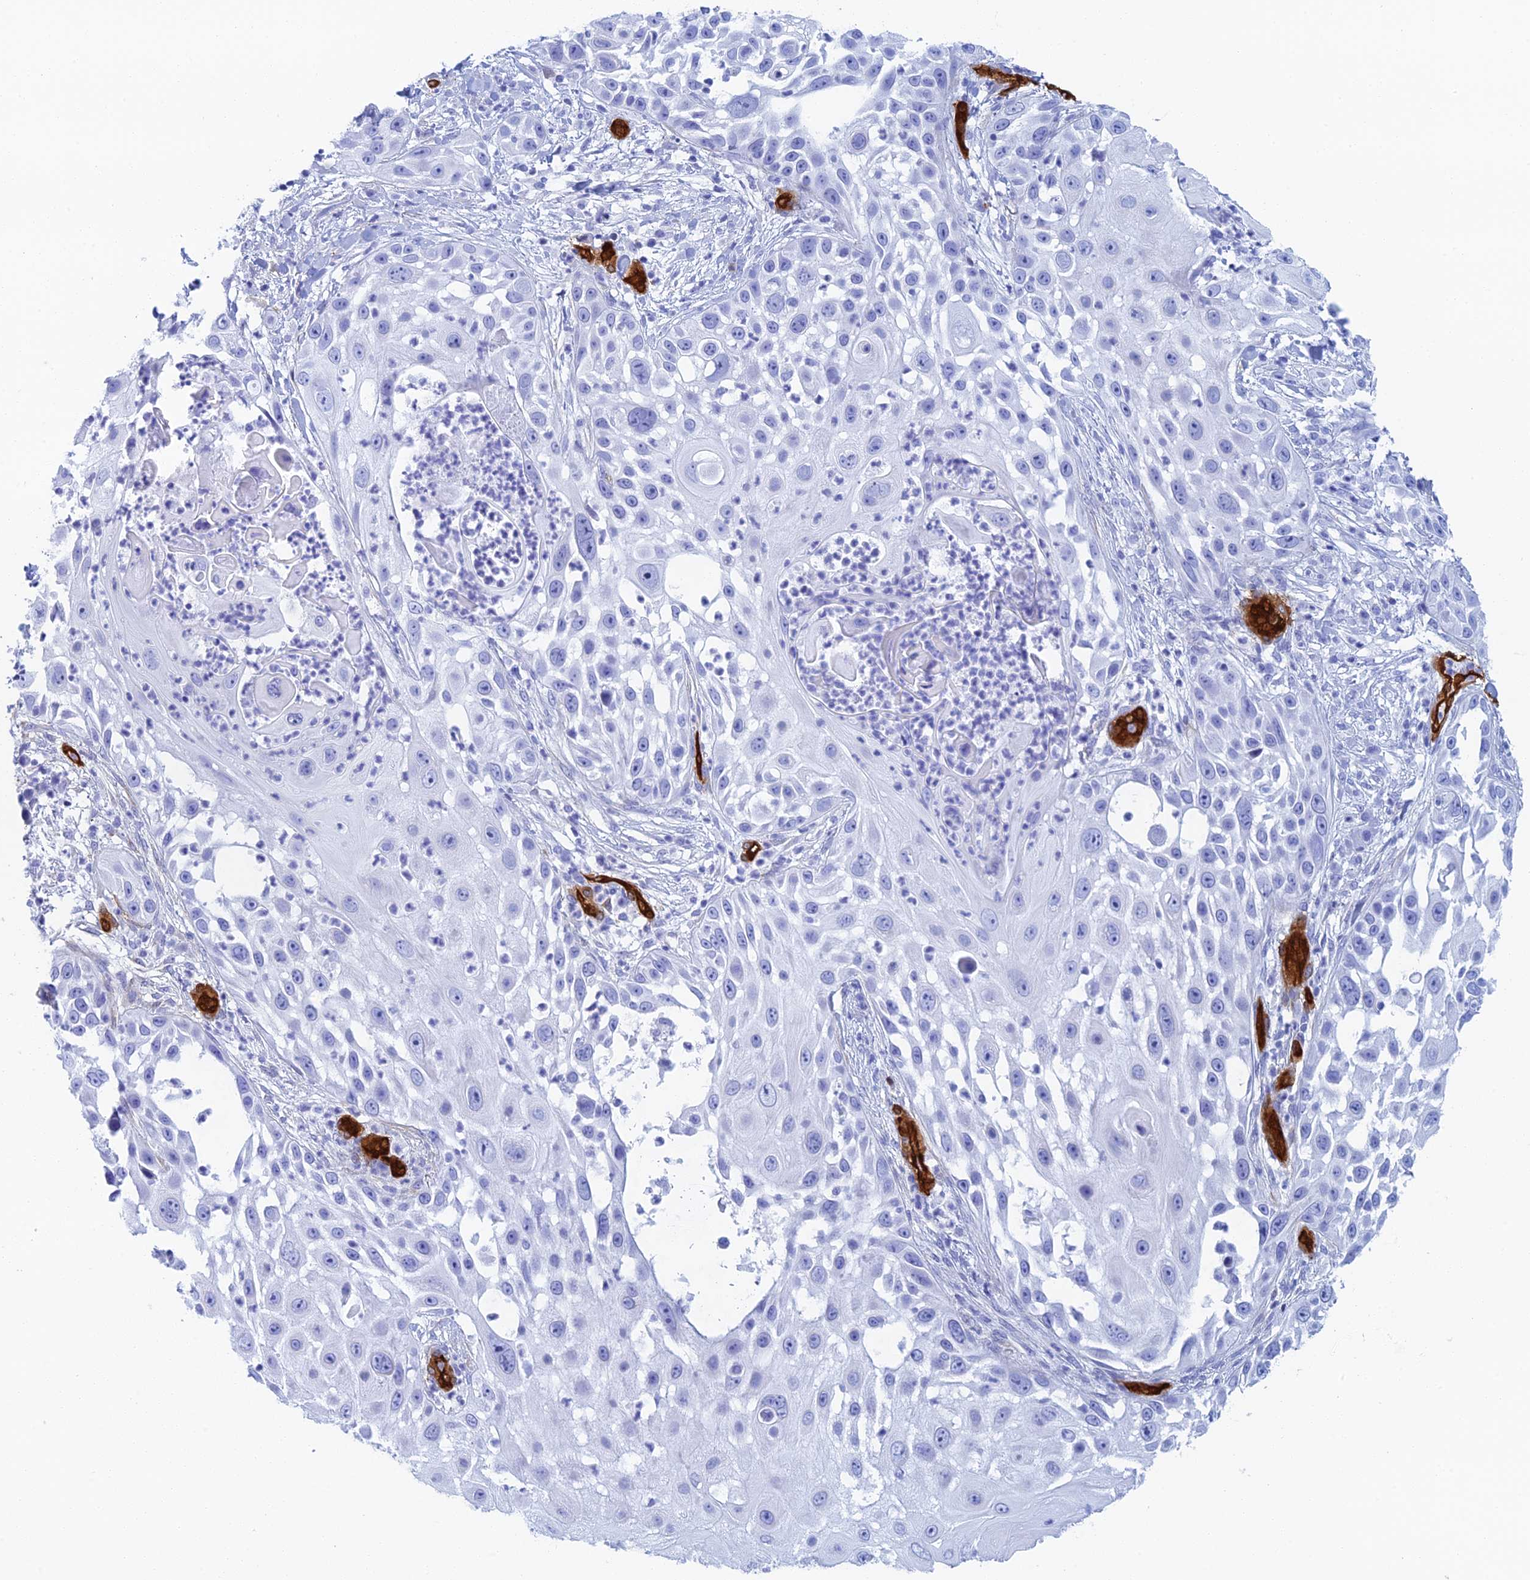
{"staining": {"intensity": "negative", "quantity": "none", "location": "none"}, "tissue": "skin cancer", "cell_type": "Tumor cells", "image_type": "cancer", "snomed": [{"axis": "morphology", "description": "Squamous cell carcinoma, NOS"}, {"axis": "topography", "description": "Skin"}], "caption": "DAB (3,3'-diaminobenzidine) immunohistochemical staining of skin cancer (squamous cell carcinoma) exhibits no significant staining in tumor cells.", "gene": "CRIP2", "patient": {"sex": "female", "age": 44}}